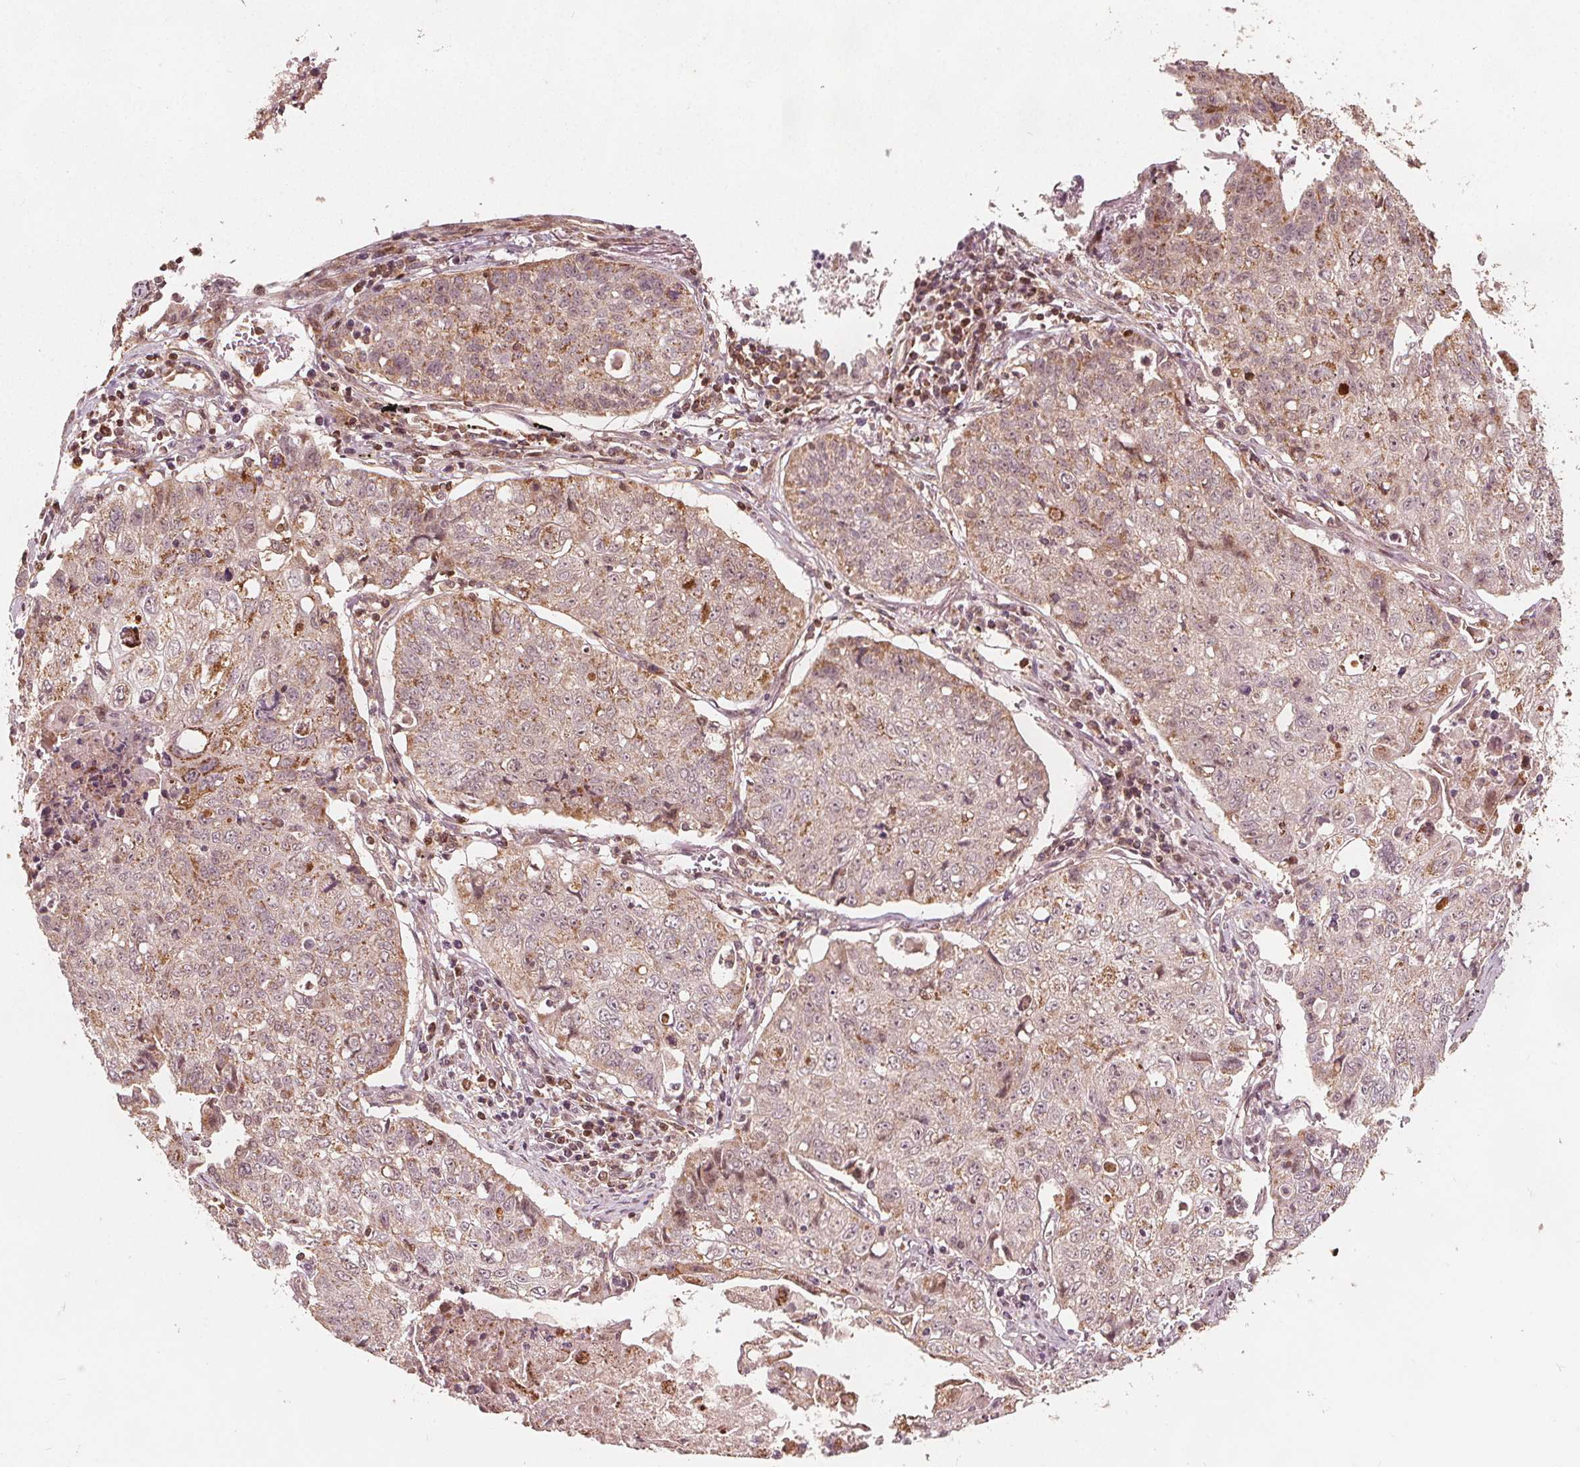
{"staining": {"intensity": "moderate", "quantity": "25%-75%", "location": "cytoplasmic/membranous"}, "tissue": "lung cancer", "cell_type": "Tumor cells", "image_type": "cancer", "snomed": [{"axis": "morphology", "description": "Normal morphology"}, {"axis": "morphology", "description": "Aneuploidy"}, {"axis": "morphology", "description": "Squamous cell carcinoma, NOS"}, {"axis": "topography", "description": "Lymph node"}, {"axis": "topography", "description": "Lung"}], "caption": "IHC image of neoplastic tissue: human lung cancer stained using immunohistochemistry shows medium levels of moderate protein expression localized specifically in the cytoplasmic/membranous of tumor cells, appearing as a cytoplasmic/membranous brown color.", "gene": "AIP", "patient": {"sex": "female", "age": 76}}